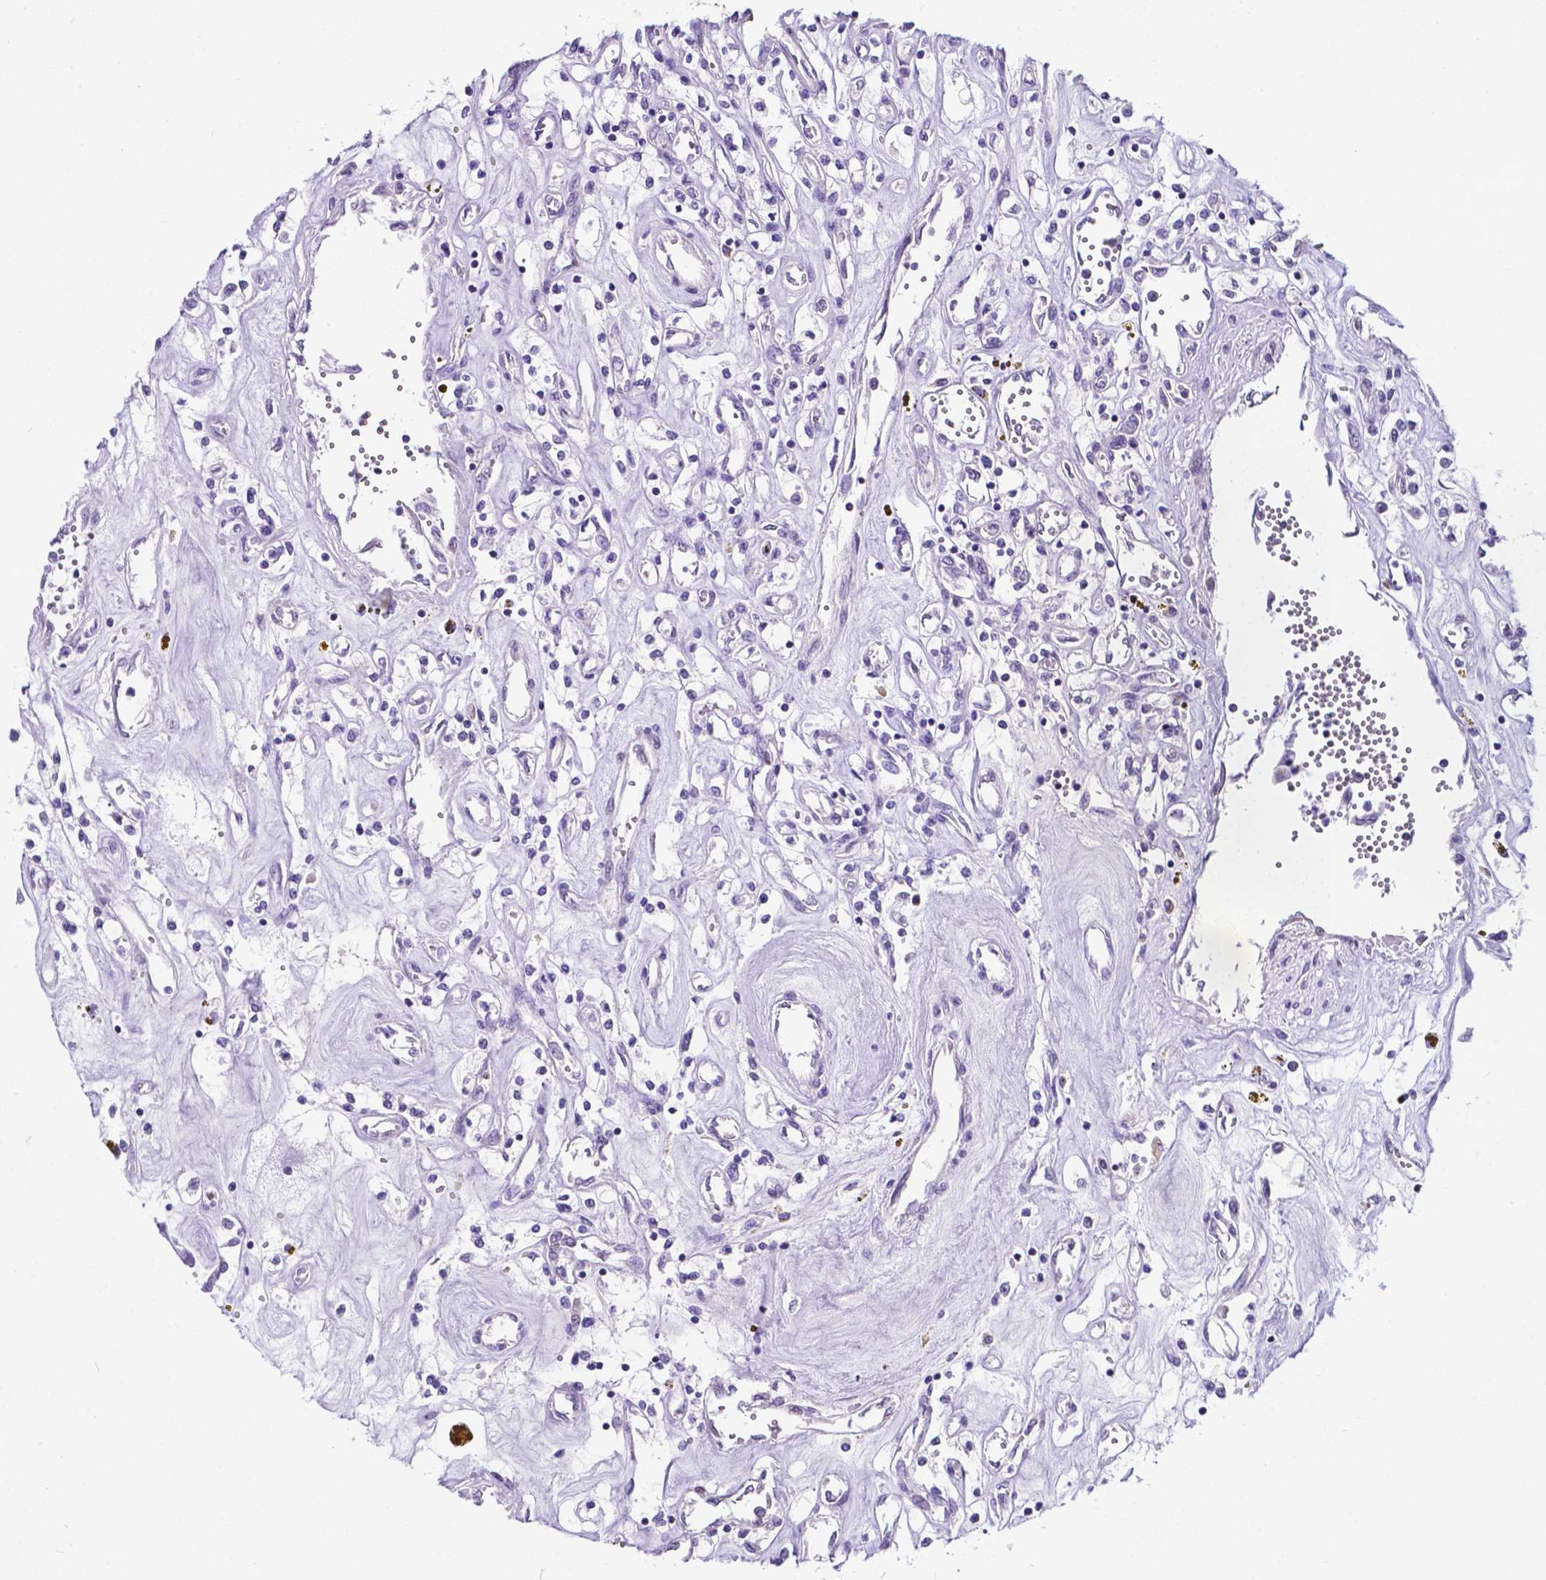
{"staining": {"intensity": "negative", "quantity": "none", "location": "none"}, "tissue": "renal cancer", "cell_type": "Tumor cells", "image_type": "cancer", "snomed": [{"axis": "morphology", "description": "Adenocarcinoma, NOS"}, {"axis": "topography", "description": "Kidney"}], "caption": "Immunohistochemistry photomicrograph of neoplastic tissue: adenocarcinoma (renal) stained with DAB (3,3'-diaminobenzidine) reveals no significant protein staining in tumor cells.", "gene": "RPL6", "patient": {"sex": "female", "age": 59}}